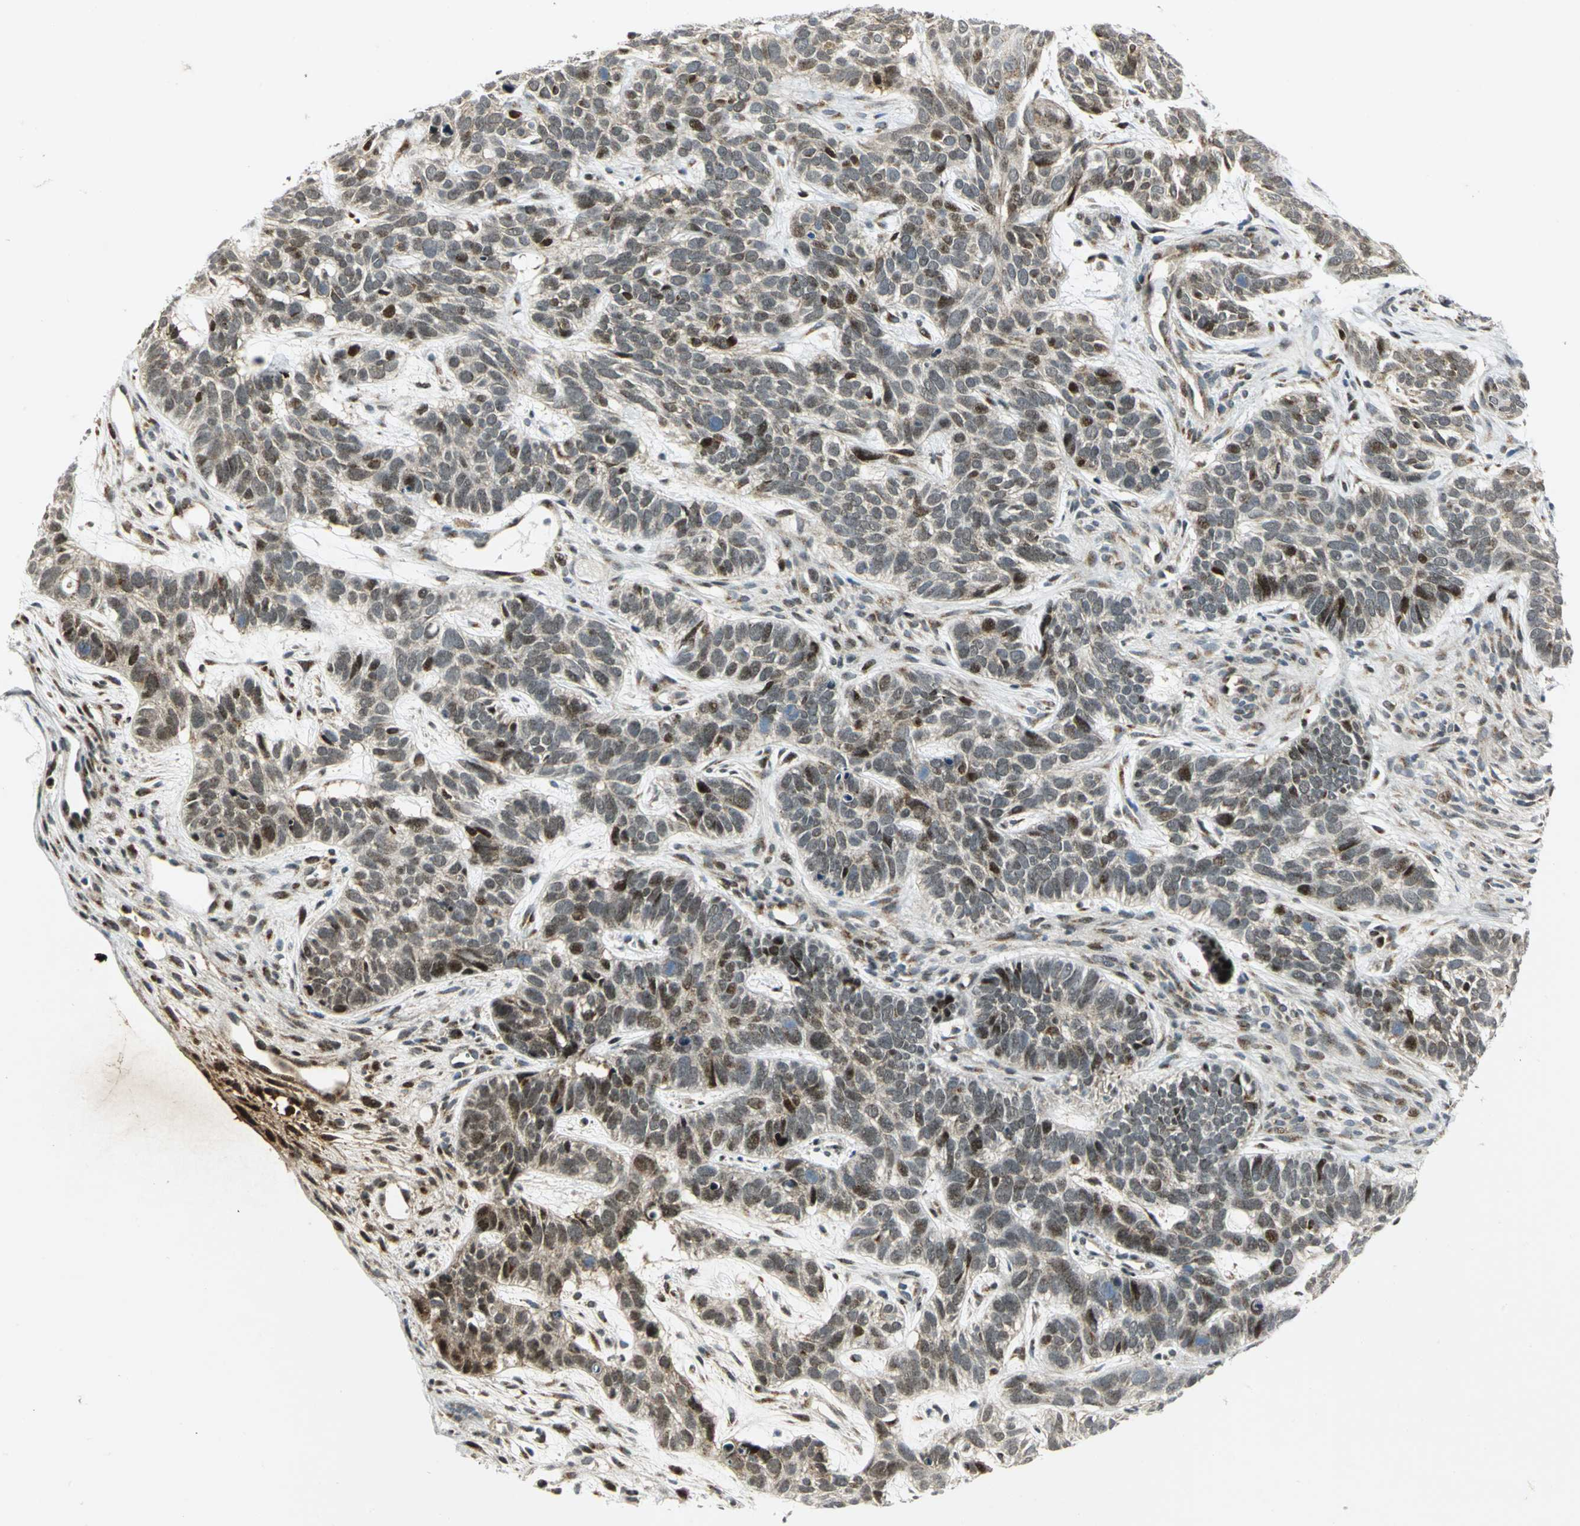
{"staining": {"intensity": "moderate", "quantity": ">75%", "location": "cytoplasmic/membranous,nuclear"}, "tissue": "skin cancer", "cell_type": "Tumor cells", "image_type": "cancer", "snomed": [{"axis": "morphology", "description": "Basal cell carcinoma"}, {"axis": "topography", "description": "Skin"}], "caption": "The immunohistochemical stain highlights moderate cytoplasmic/membranous and nuclear positivity in tumor cells of skin basal cell carcinoma tissue. The staining was performed using DAB (3,3'-diaminobenzidine), with brown indicating positive protein expression. Nuclei are stained blue with hematoxylin.", "gene": "ATP6V1A", "patient": {"sex": "male", "age": 87}}